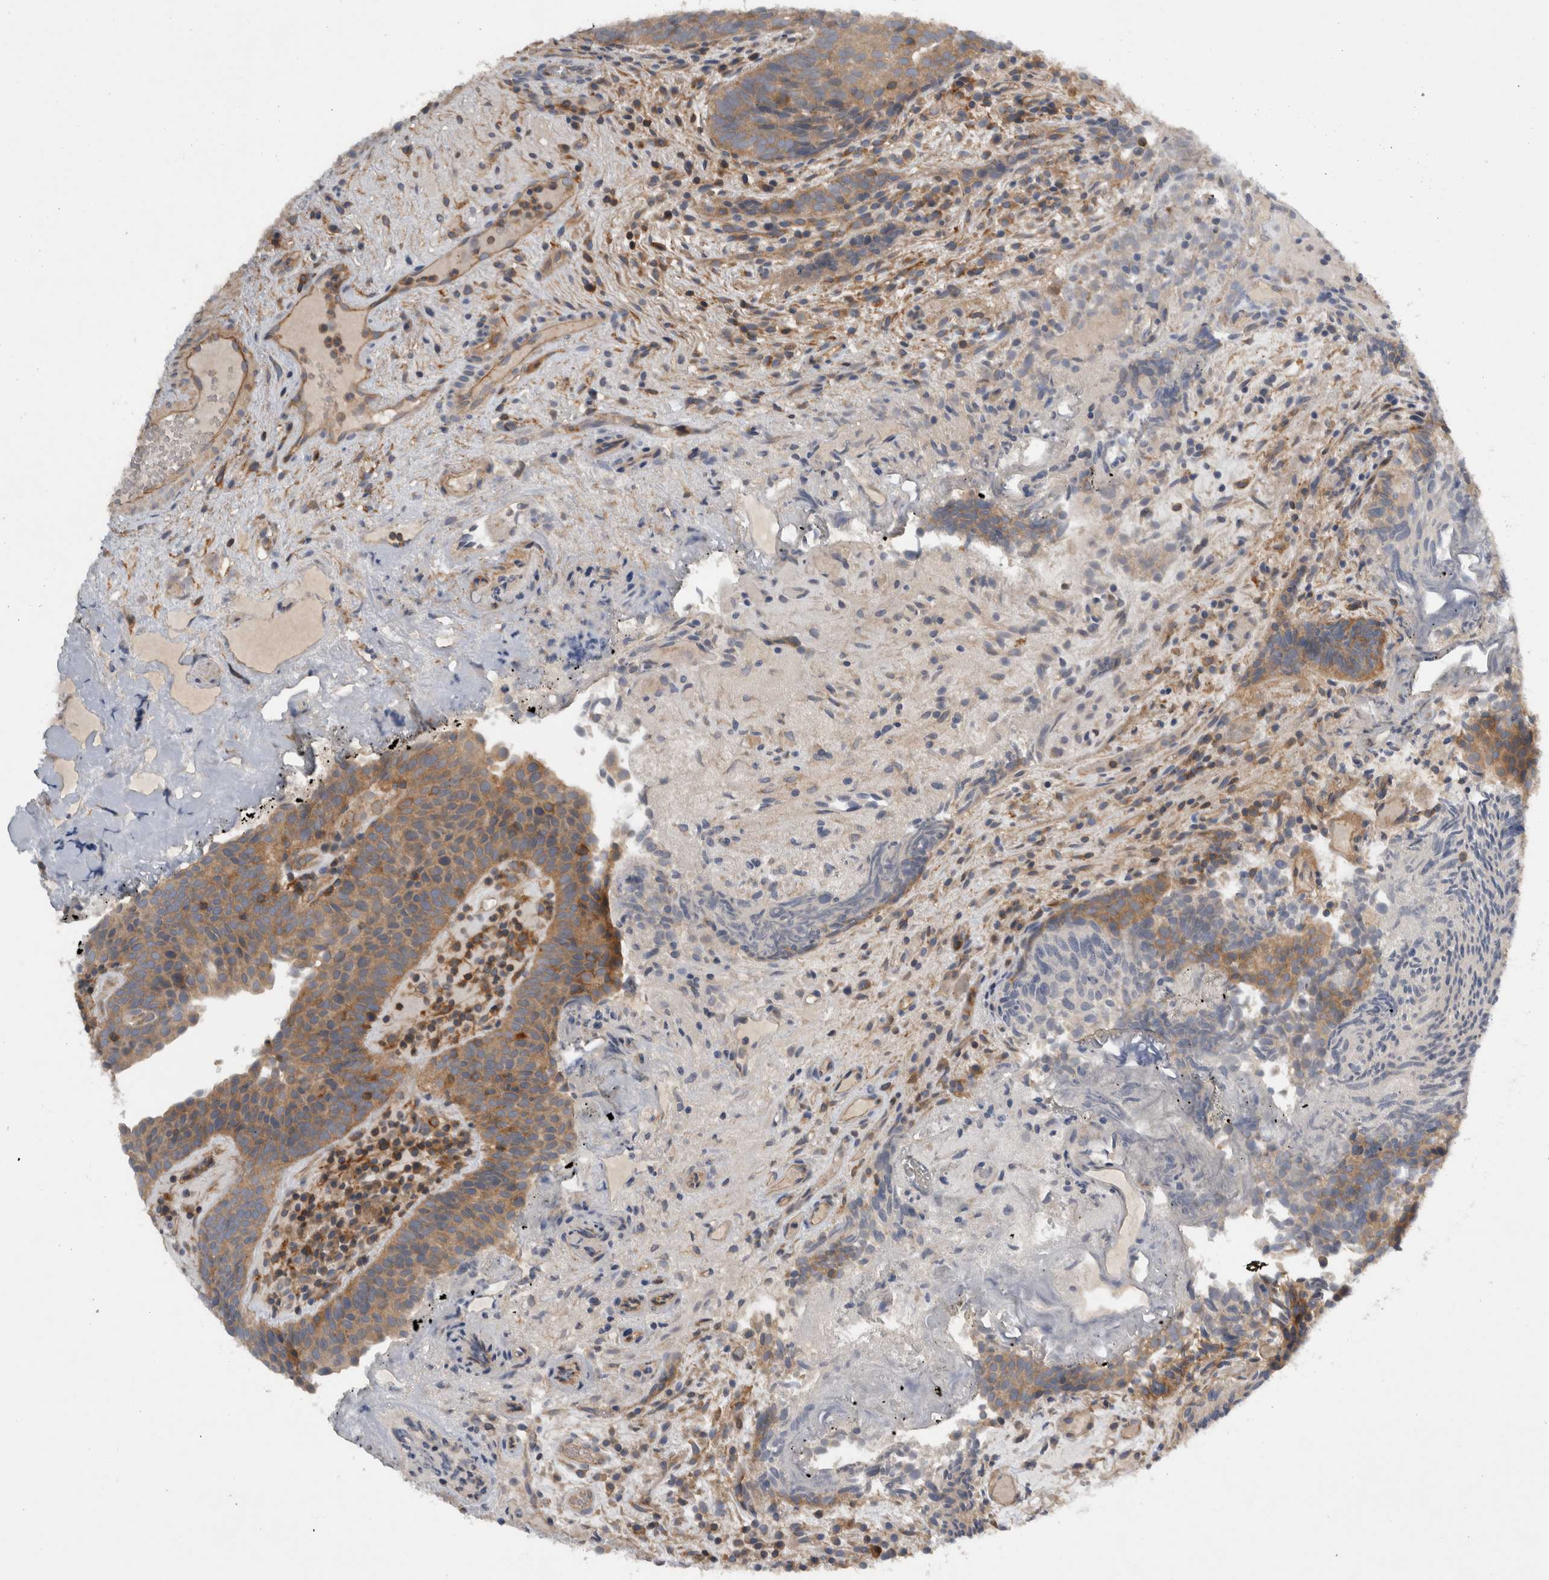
{"staining": {"intensity": "moderate", "quantity": ">75%", "location": "cytoplasmic/membranous"}, "tissue": "urothelial cancer", "cell_type": "Tumor cells", "image_type": "cancer", "snomed": [{"axis": "morphology", "description": "Urothelial carcinoma, Low grade"}, {"axis": "topography", "description": "Urinary bladder"}], "caption": "The micrograph exhibits a brown stain indicating the presence of a protein in the cytoplasmic/membranous of tumor cells in low-grade urothelial carcinoma.", "gene": "SCARA5", "patient": {"sex": "male", "age": 86}}